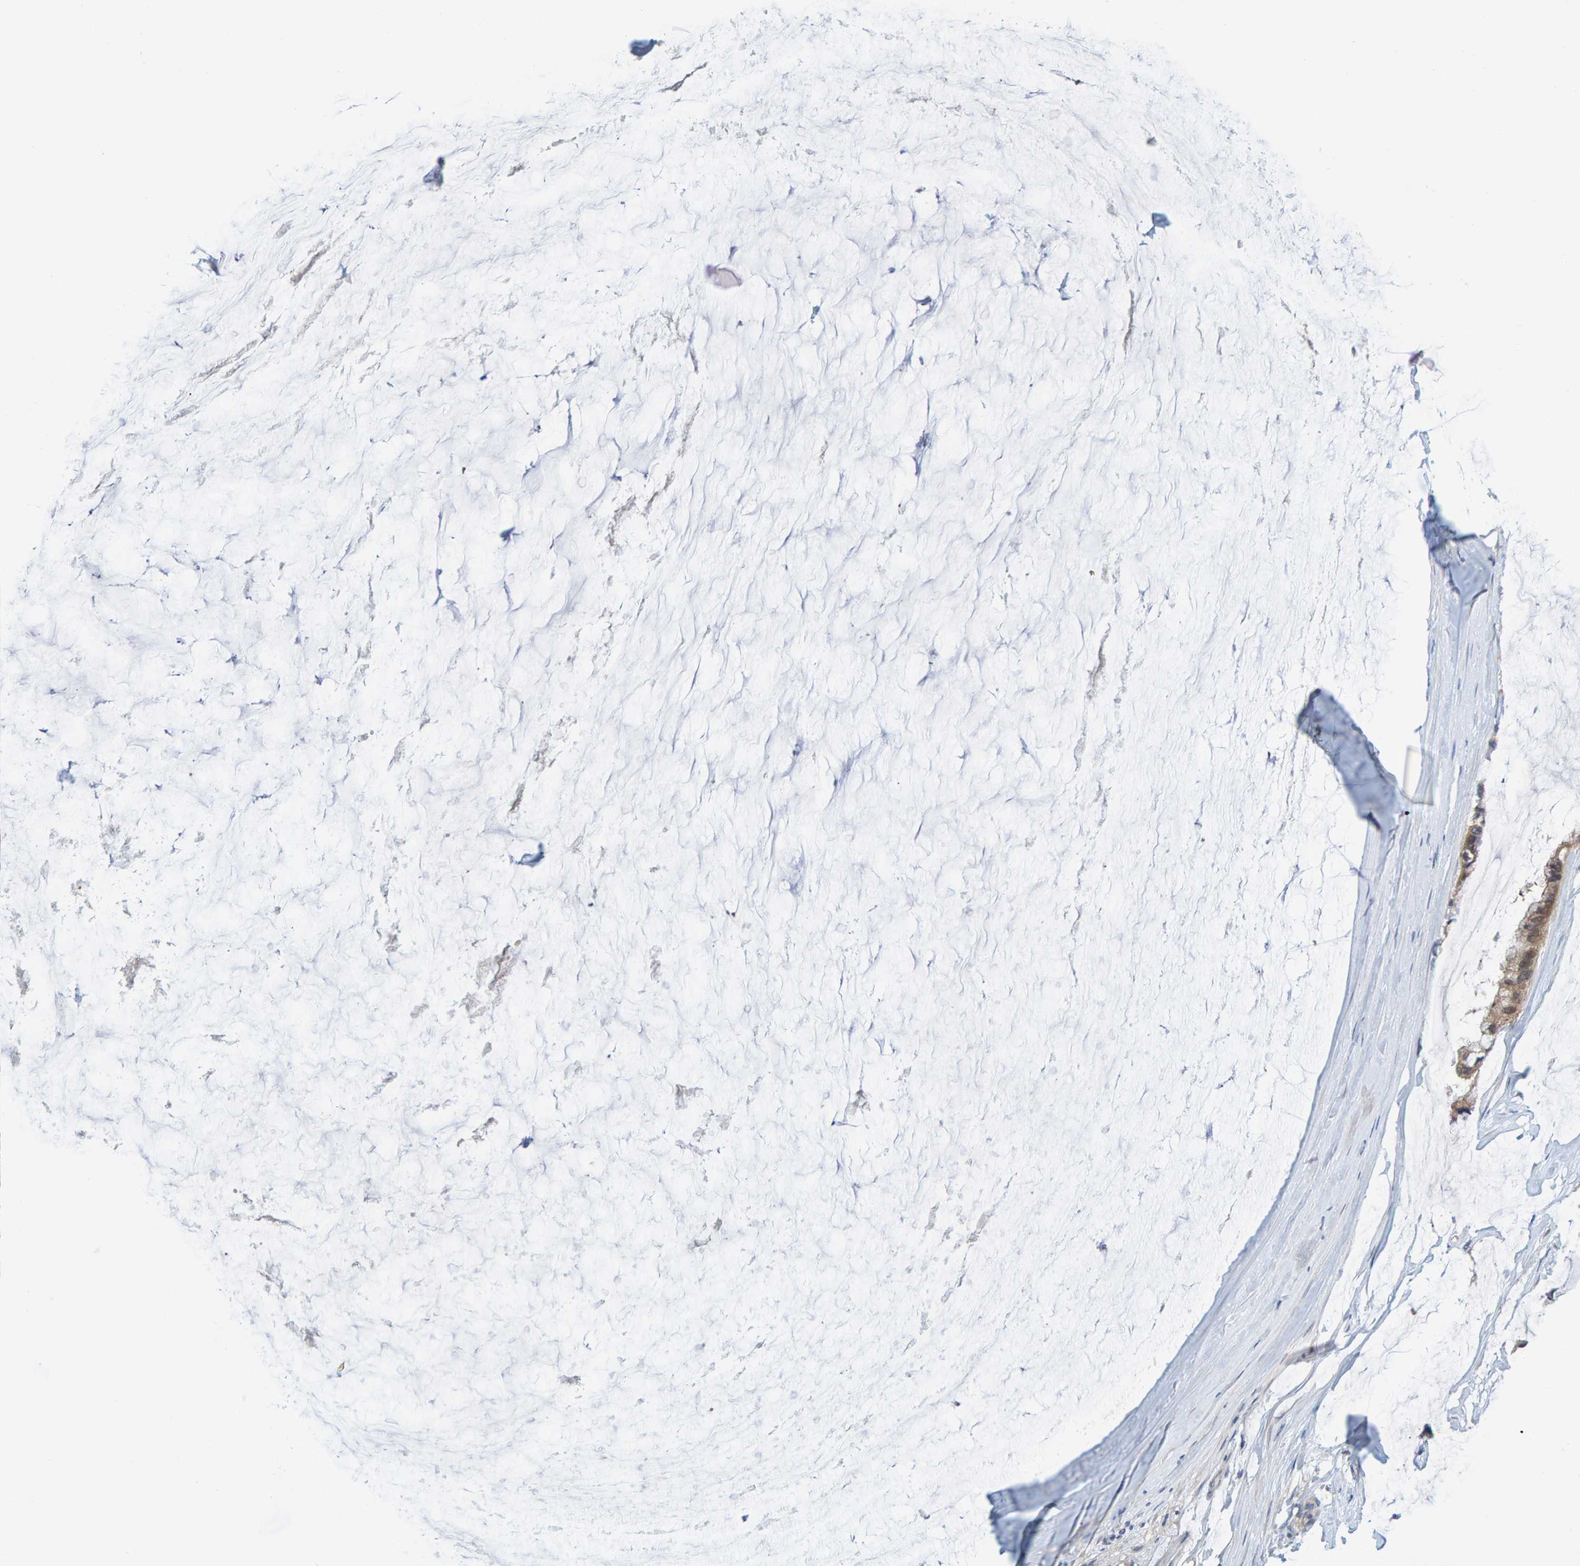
{"staining": {"intensity": "moderate", "quantity": ">75%", "location": "cytoplasmic/membranous"}, "tissue": "ovarian cancer", "cell_type": "Tumor cells", "image_type": "cancer", "snomed": [{"axis": "morphology", "description": "Cystadenocarcinoma, mucinous, NOS"}, {"axis": "topography", "description": "Ovary"}], "caption": "Immunohistochemical staining of ovarian cancer shows moderate cytoplasmic/membranous protein staining in approximately >75% of tumor cells. The staining is performed using DAB brown chromogen to label protein expression. The nuclei are counter-stained blue using hematoxylin.", "gene": "TATDN1", "patient": {"sex": "female", "age": 39}}